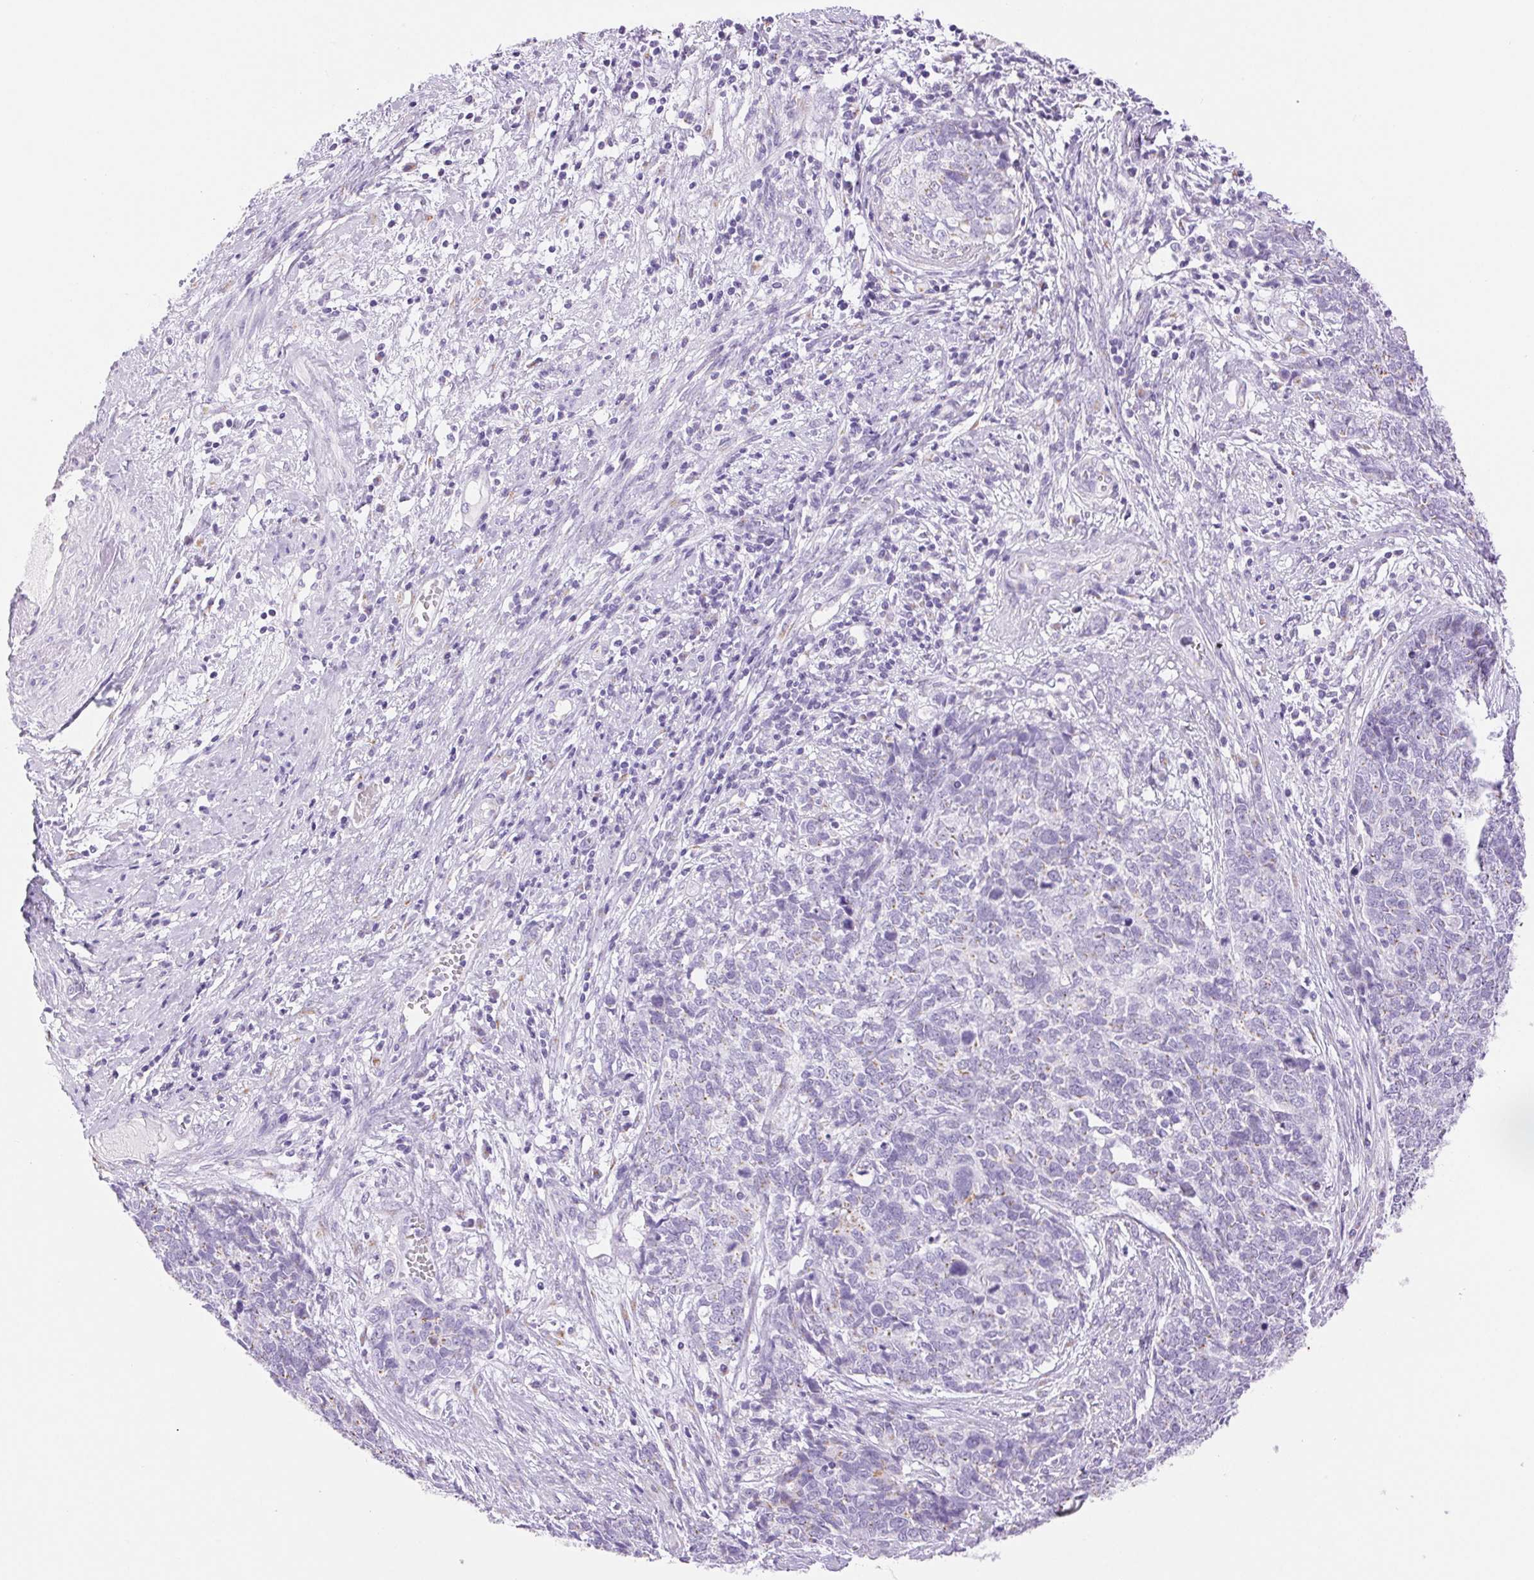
{"staining": {"intensity": "negative", "quantity": "none", "location": "none"}, "tissue": "cervical cancer", "cell_type": "Tumor cells", "image_type": "cancer", "snomed": [{"axis": "morphology", "description": "Adenocarcinoma, NOS"}, {"axis": "topography", "description": "Cervix"}], "caption": "Cervical adenocarcinoma was stained to show a protein in brown. There is no significant positivity in tumor cells.", "gene": "SERPINB3", "patient": {"sex": "female", "age": 63}}